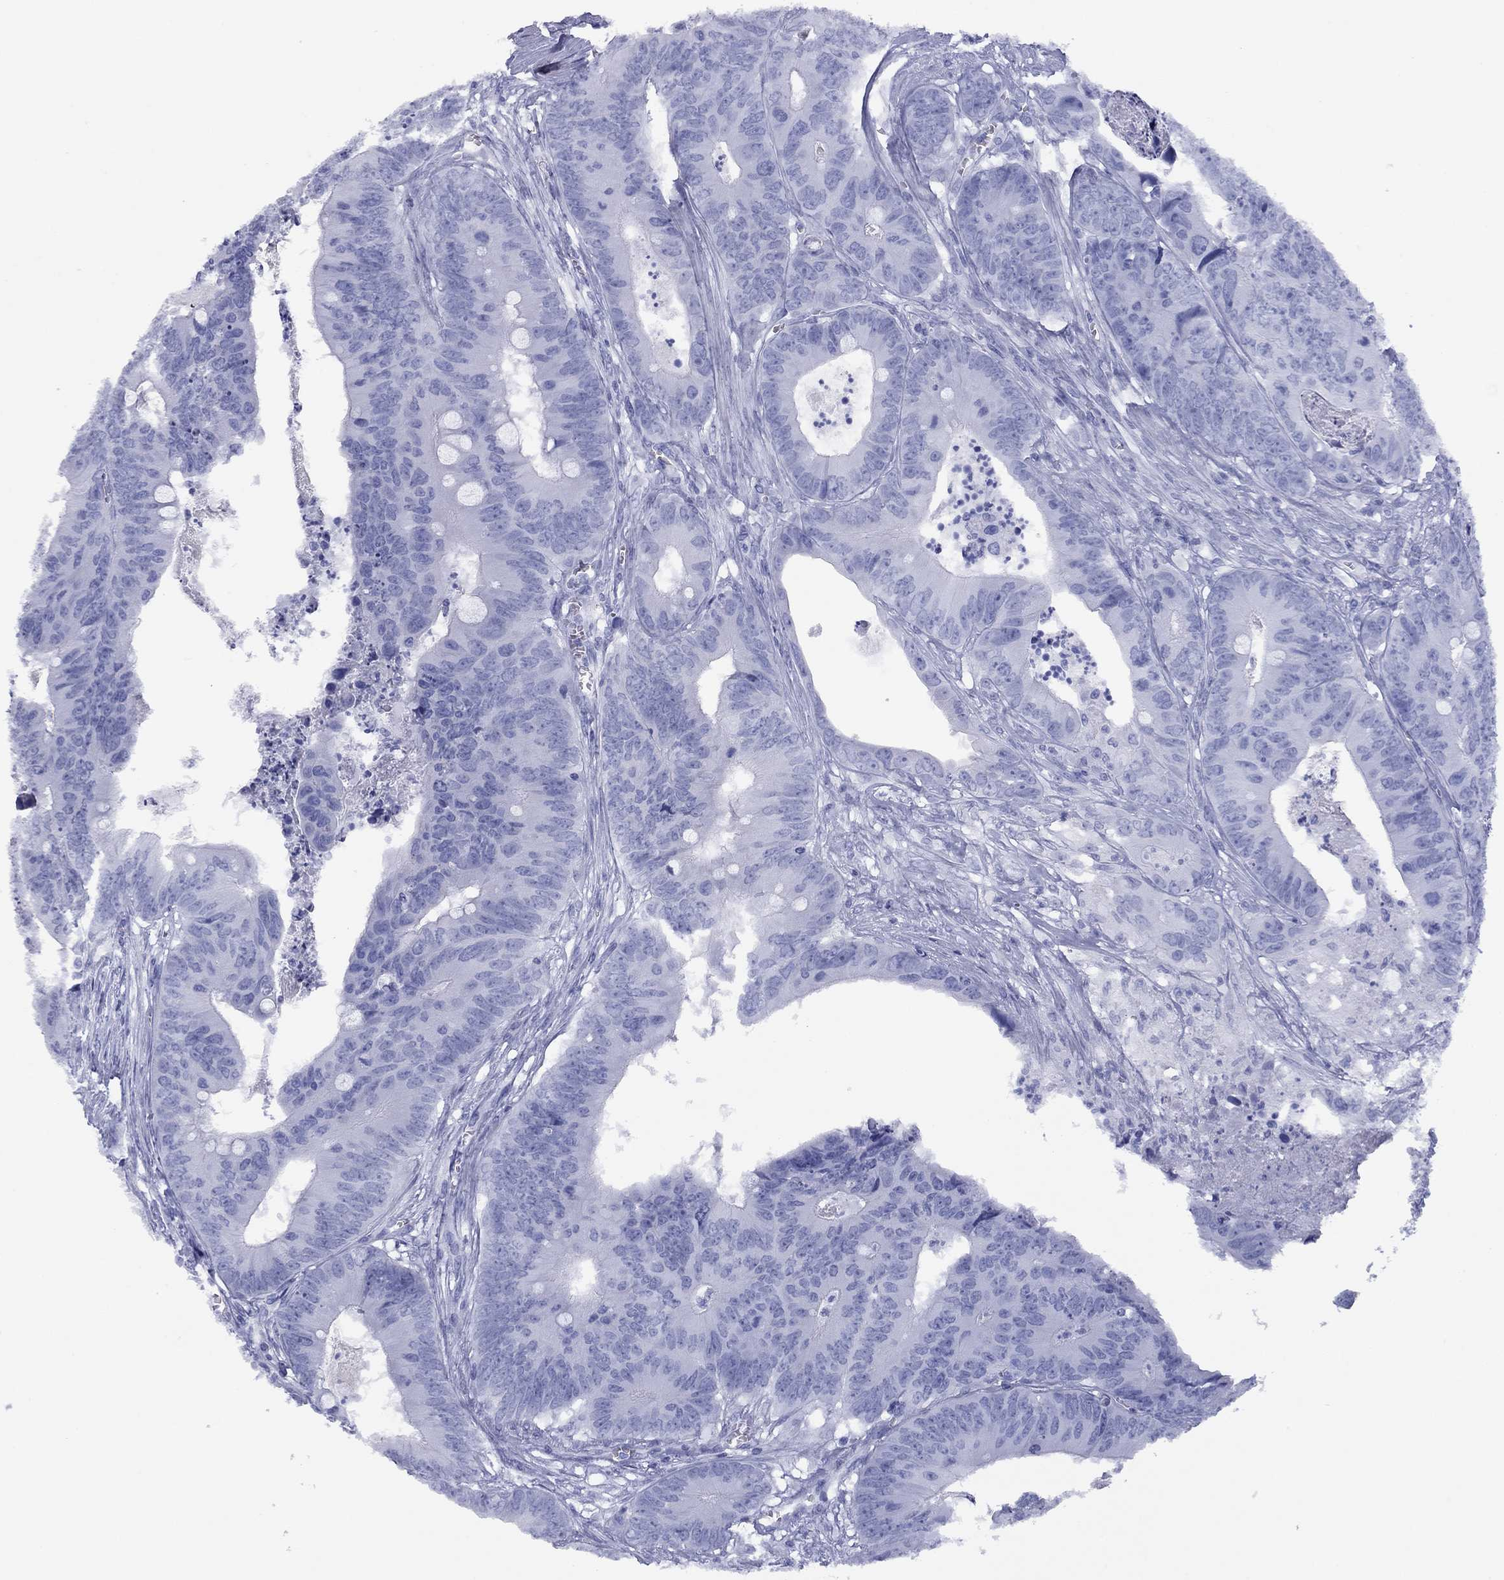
{"staining": {"intensity": "negative", "quantity": "none", "location": "none"}, "tissue": "colorectal cancer", "cell_type": "Tumor cells", "image_type": "cancer", "snomed": [{"axis": "morphology", "description": "Adenocarcinoma, NOS"}, {"axis": "topography", "description": "Colon"}], "caption": "This is a micrograph of immunohistochemistry (IHC) staining of colorectal cancer, which shows no expression in tumor cells.", "gene": "HAO1", "patient": {"sex": "male", "age": 84}}